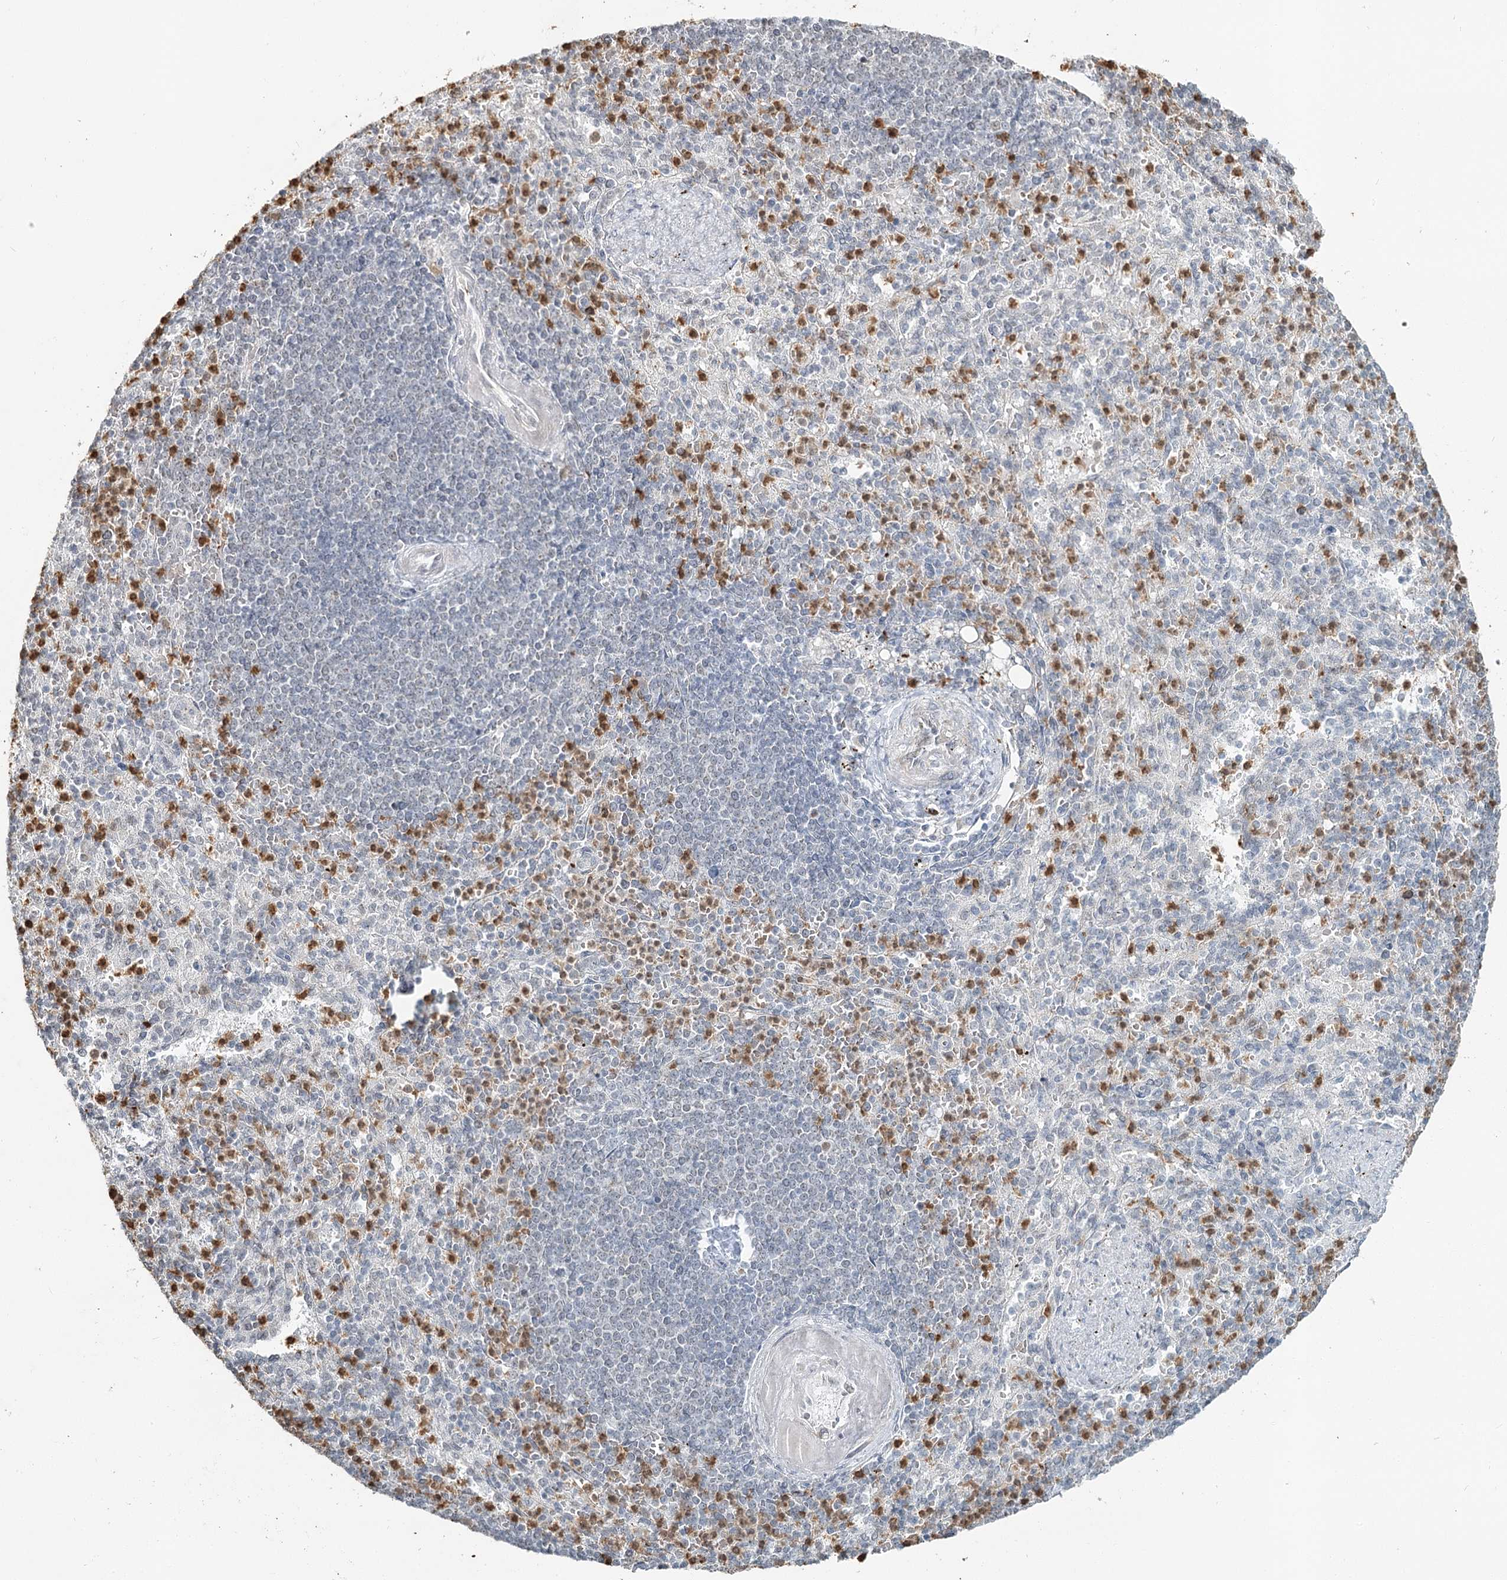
{"staining": {"intensity": "moderate", "quantity": "25%-75%", "location": "cytoplasmic/membranous"}, "tissue": "spleen", "cell_type": "Cells in red pulp", "image_type": "normal", "snomed": [{"axis": "morphology", "description": "Normal tissue, NOS"}, {"axis": "topography", "description": "Spleen"}], "caption": "Immunohistochemical staining of normal human spleen shows moderate cytoplasmic/membranous protein staining in about 25%-75% of cells in red pulp. Nuclei are stained in blue.", "gene": "ATAD1", "patient": {"sex": "female", "age": 74}}